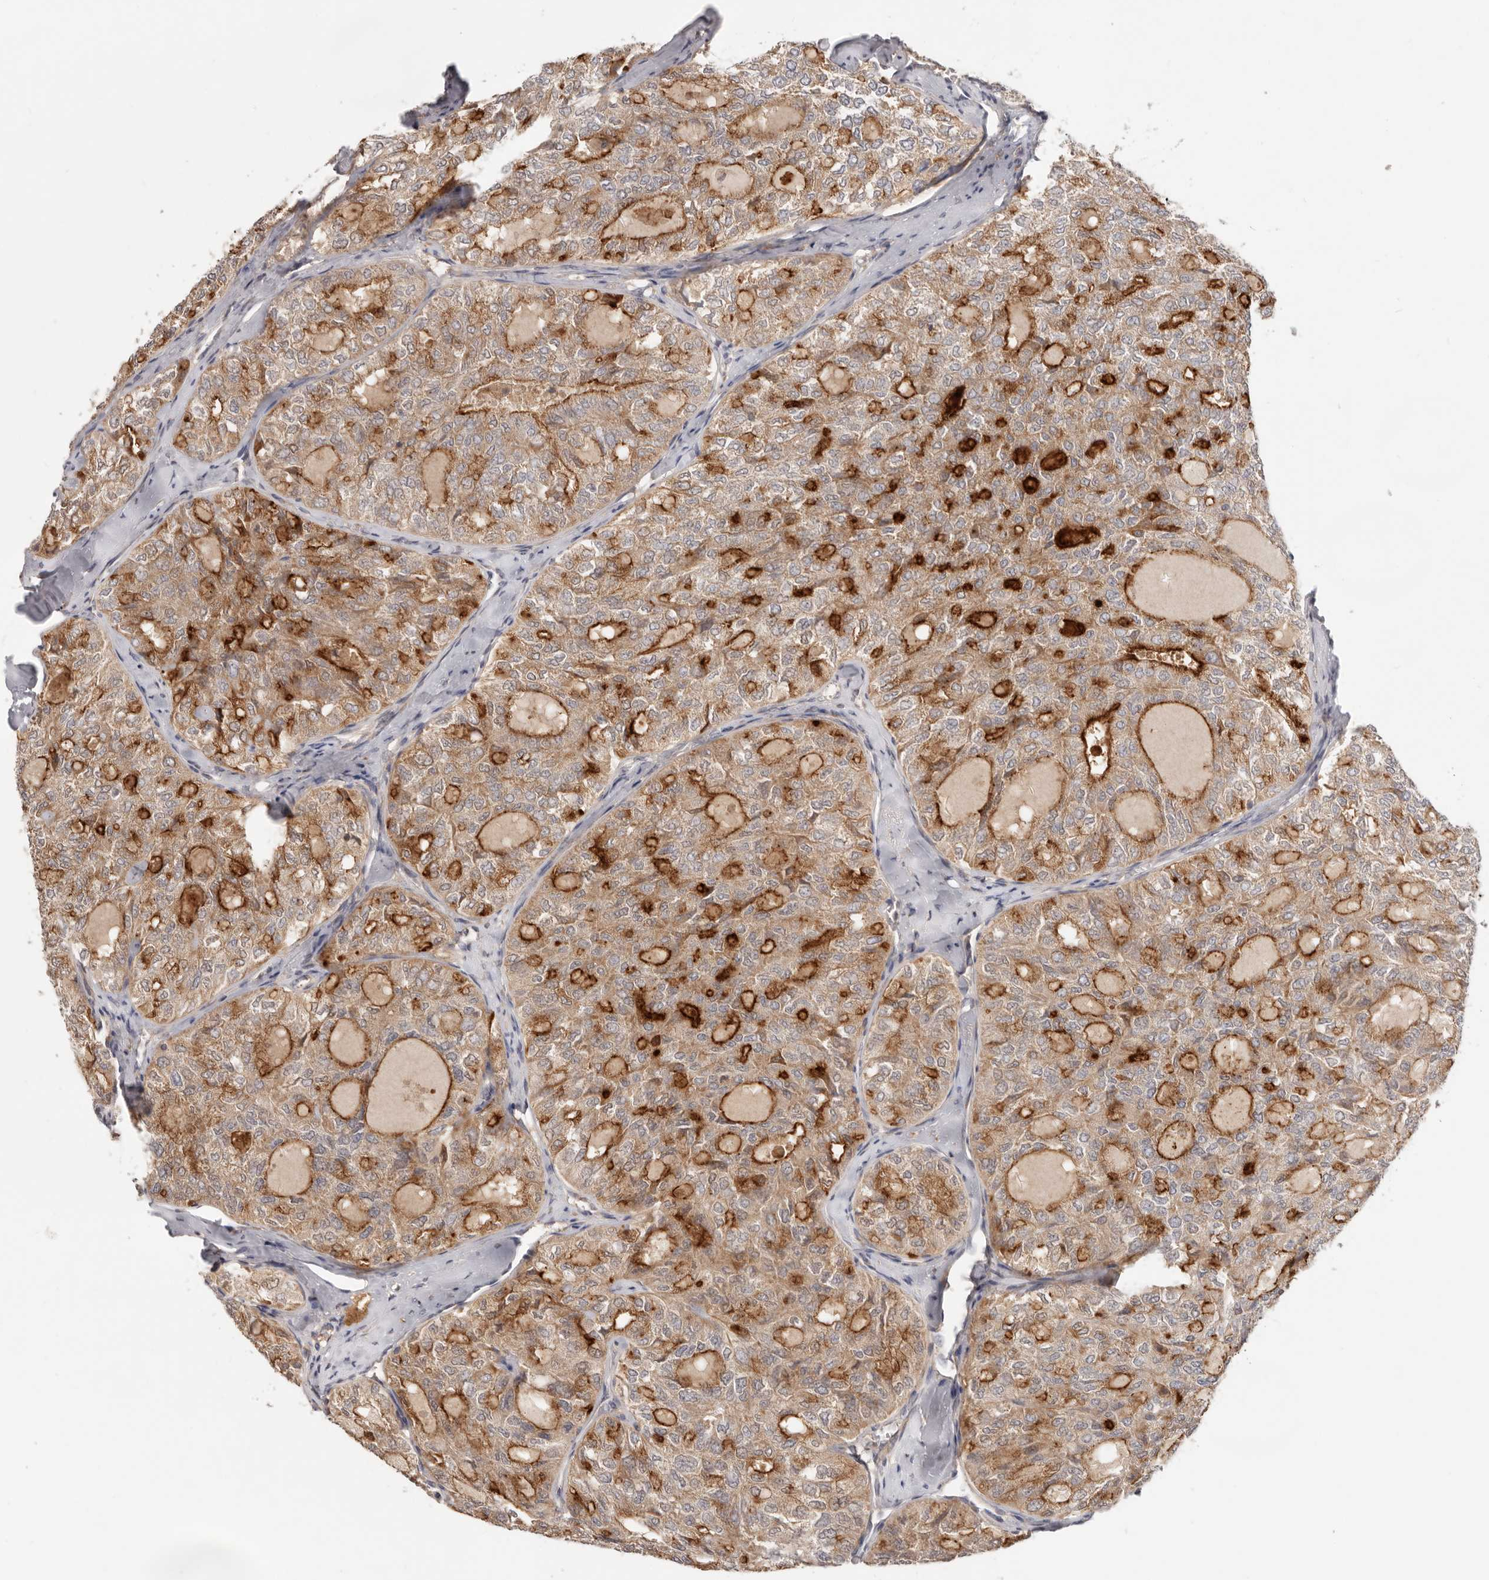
{"staining": {"intensity": "moderate", "quantity": ">75%", "location": "cytoplasmic/membranous"}, "tissue": "thyroid cancer", "cell_type": "Tumor cells", "image_type": "cancer", "snomed": [{"axis": "morphology", "description": "Follicular adenoma carcinoma, NOS"}, {"axis": "topography", "description": "Thyroid gland"}], "caption": "A high-resolution micrograph shows IHC staining of follicular adenoma carcinoma (thyroid), which displays moderate cytoplasmic/membranous staining in about >75% of tumor cells. The protein of interest is stained brown, and the nuclei are stained in blue (DAB IHC with brightfield microscopy, high magnification).", "gene": "LRP6", "patient": {"sex": "male", "age": 75}}